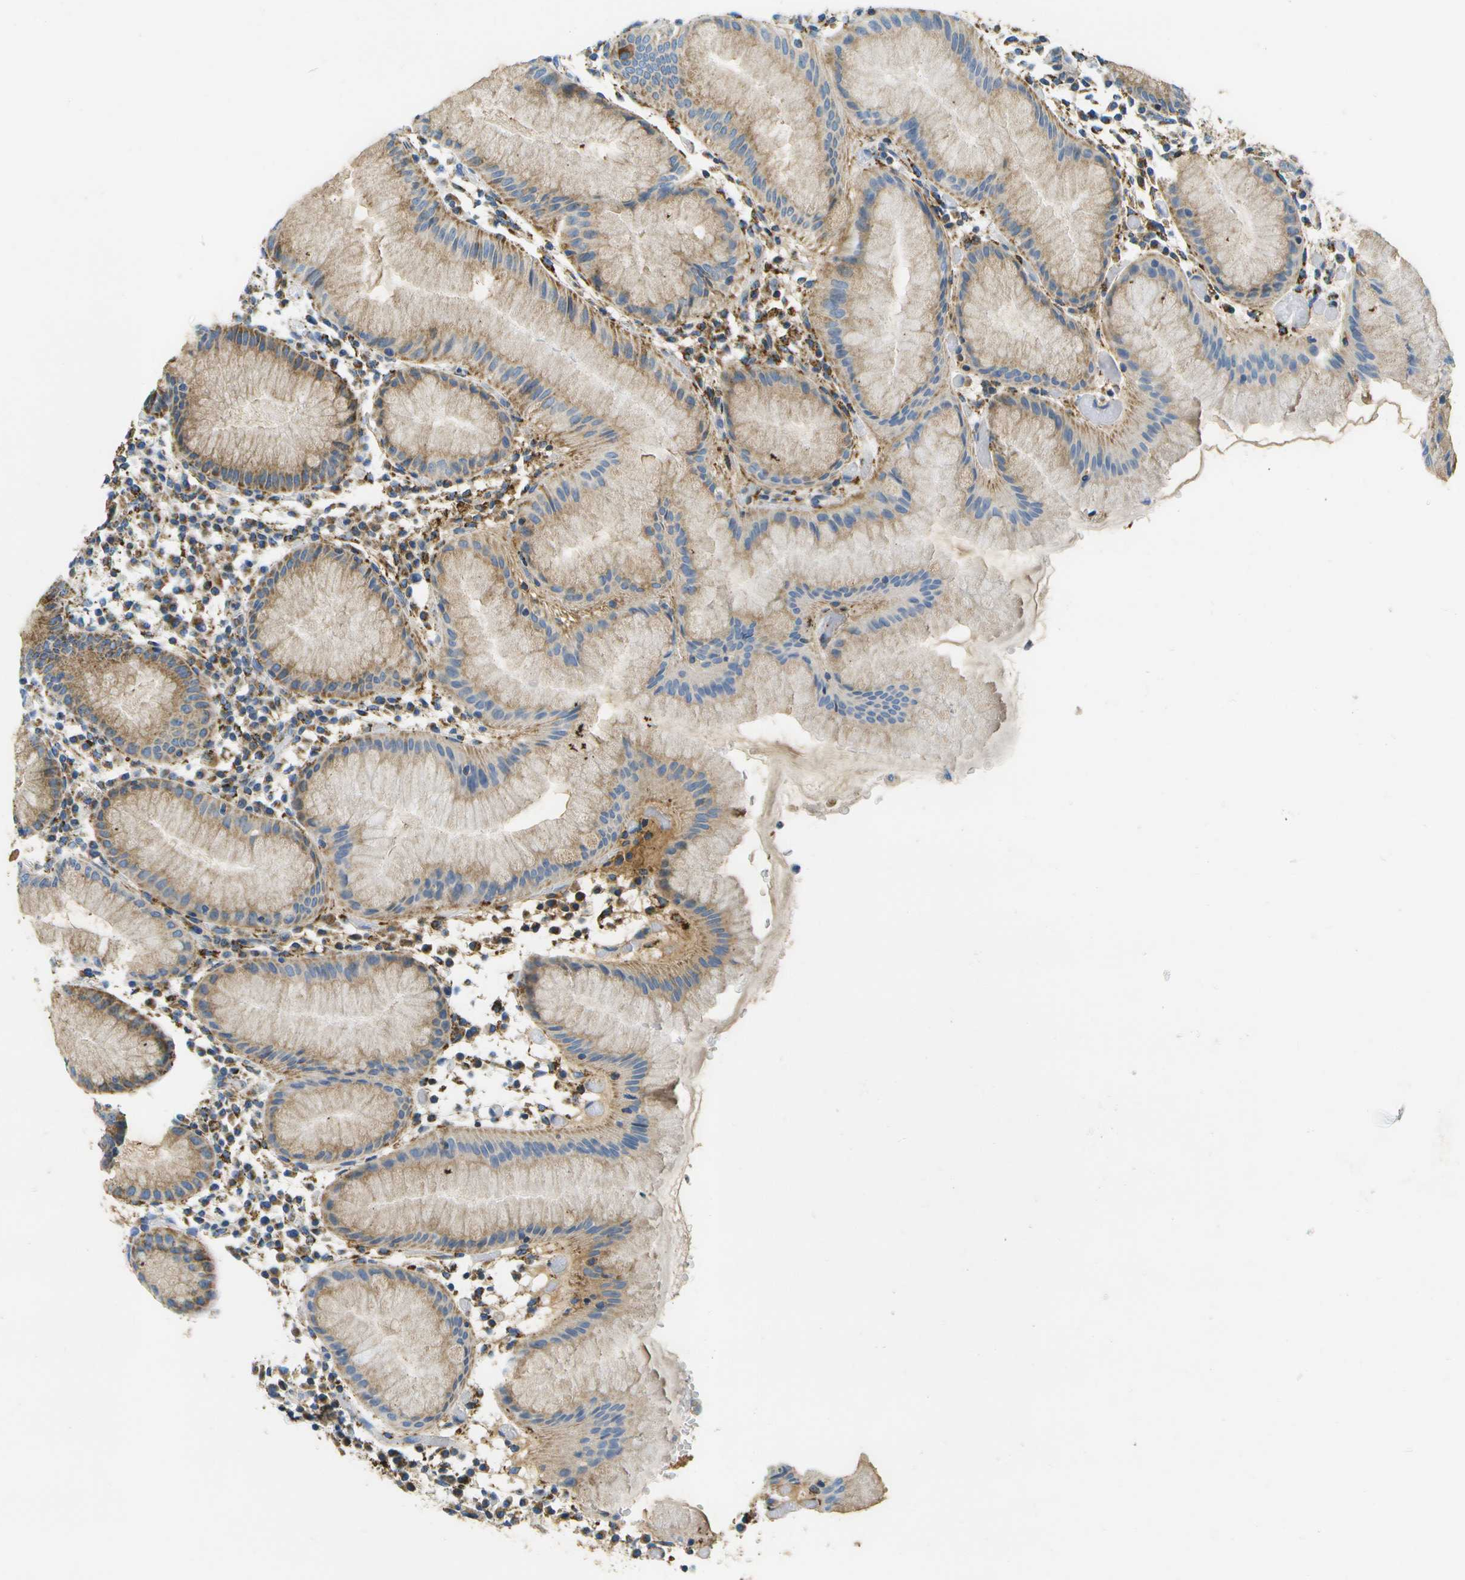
{"staining": {"intensity": "moderate", "quantity": "25%-75%", "location": "cytoplasmic/membranous"}, "tissue": "stomach", "cell_type": "Glandular cells", "image_type": "normal", "snomed": [{"axis": "morphology", "description": "Normal tissue, NOS"}, {"axis": "topography", "description": "Stomach"}, {"axis": "topography", "description": "Stomach, lower"}], "caption": "Moderate cytoplasmic/membranous protein positivity is identified in about 25%-75% of glandular cells in stomach.", "gene": "HLCS", "patient": {"sex": "female", "age": 75}}